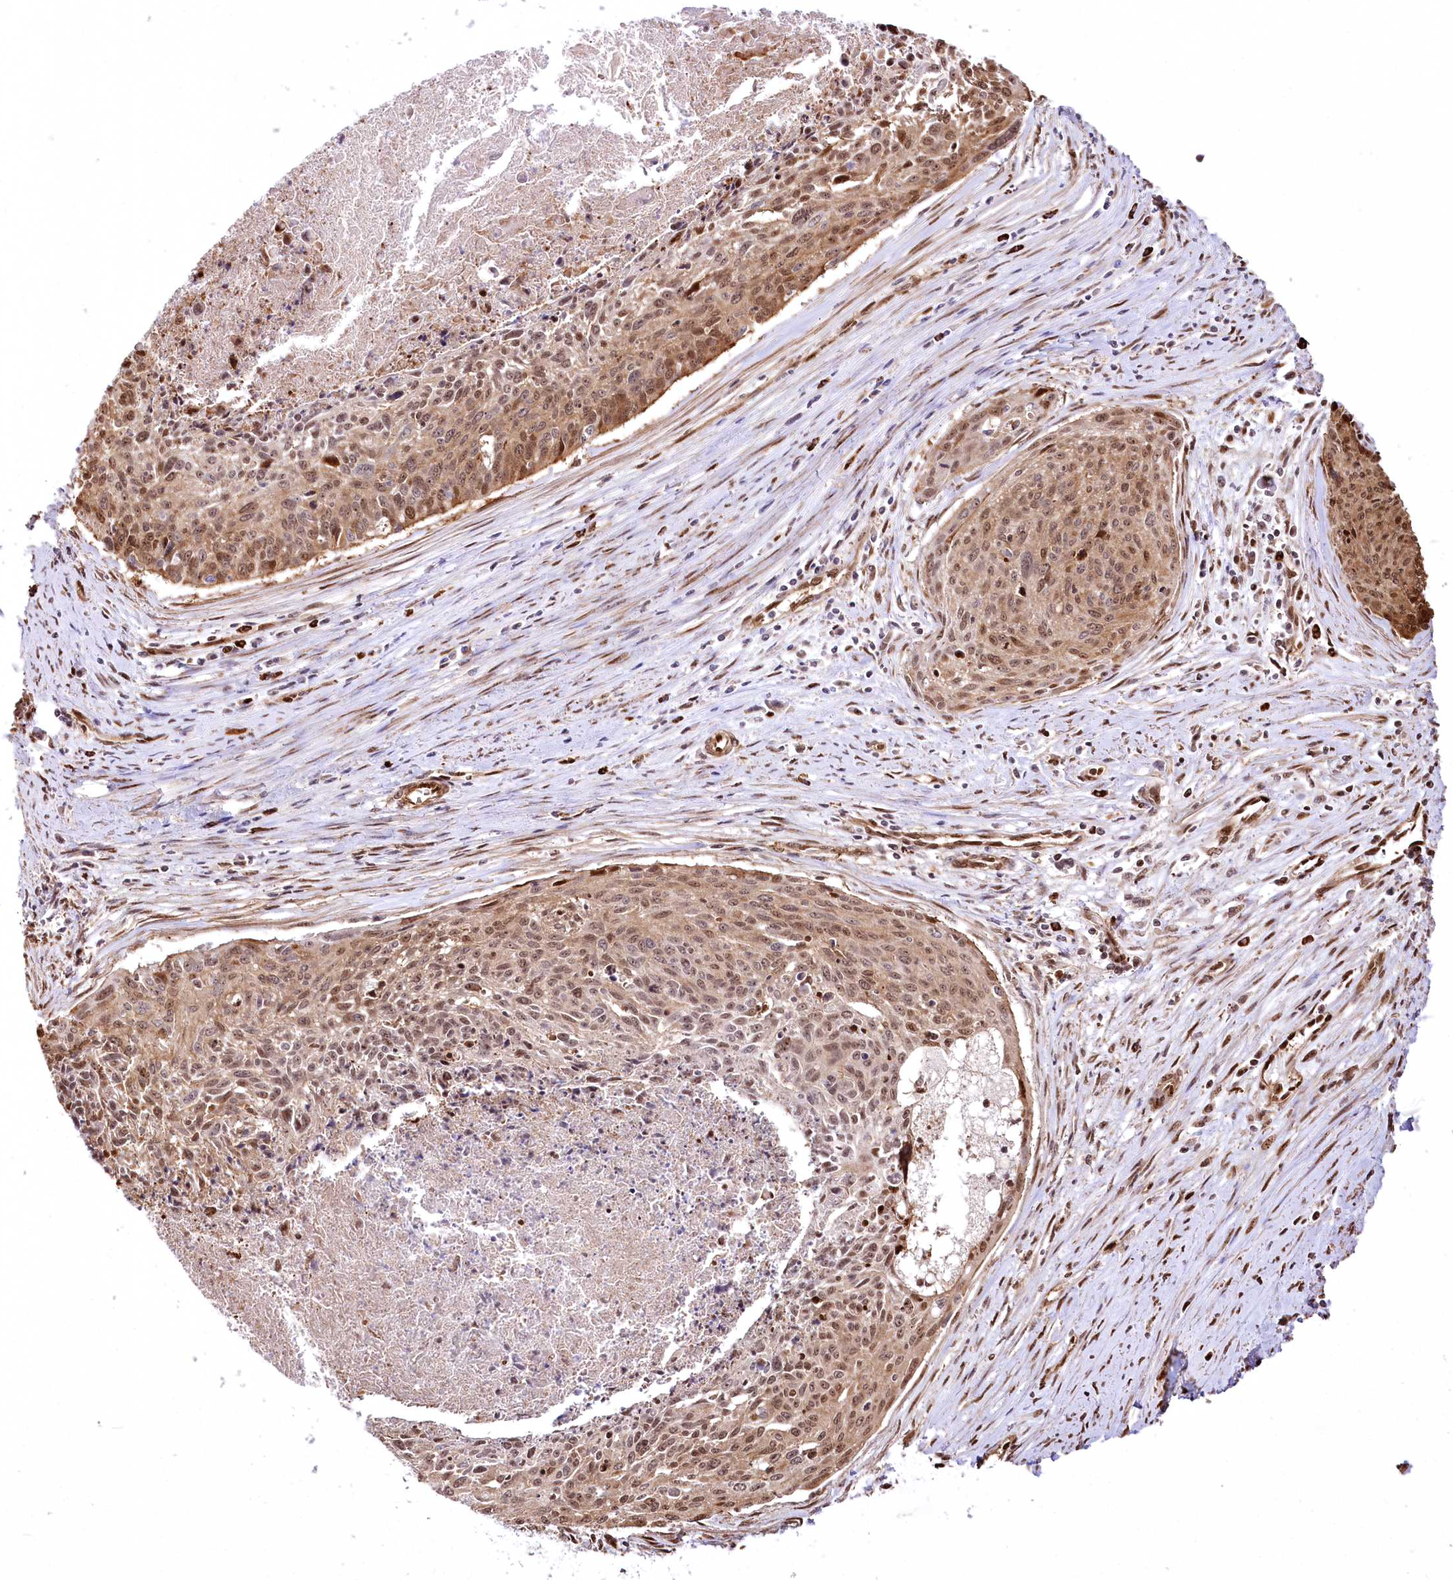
{"staining": {"intensity": "moderate", "quantity": ">75%", "location": "cytoplasmic/membranous,nuclear"}, "tissue": "cervical cancer", "cell_type": "Tumor cells", "image_type": "cancer", "snomed": [{"axis": "morphology", "description": "Squamous cell carcinoma, NOS"}, {"axis": "topography", "description": "Cervix"}], "caption": "Cervical squamous cell carcinoma was stained to show a protein in brown. There is medium levels of moderate cytoplasmic/membranous and nuclear staining in approximately >75% of tumor cells.", "gene": "PTMS", "patient": {"sex": "female", "age": 55}}